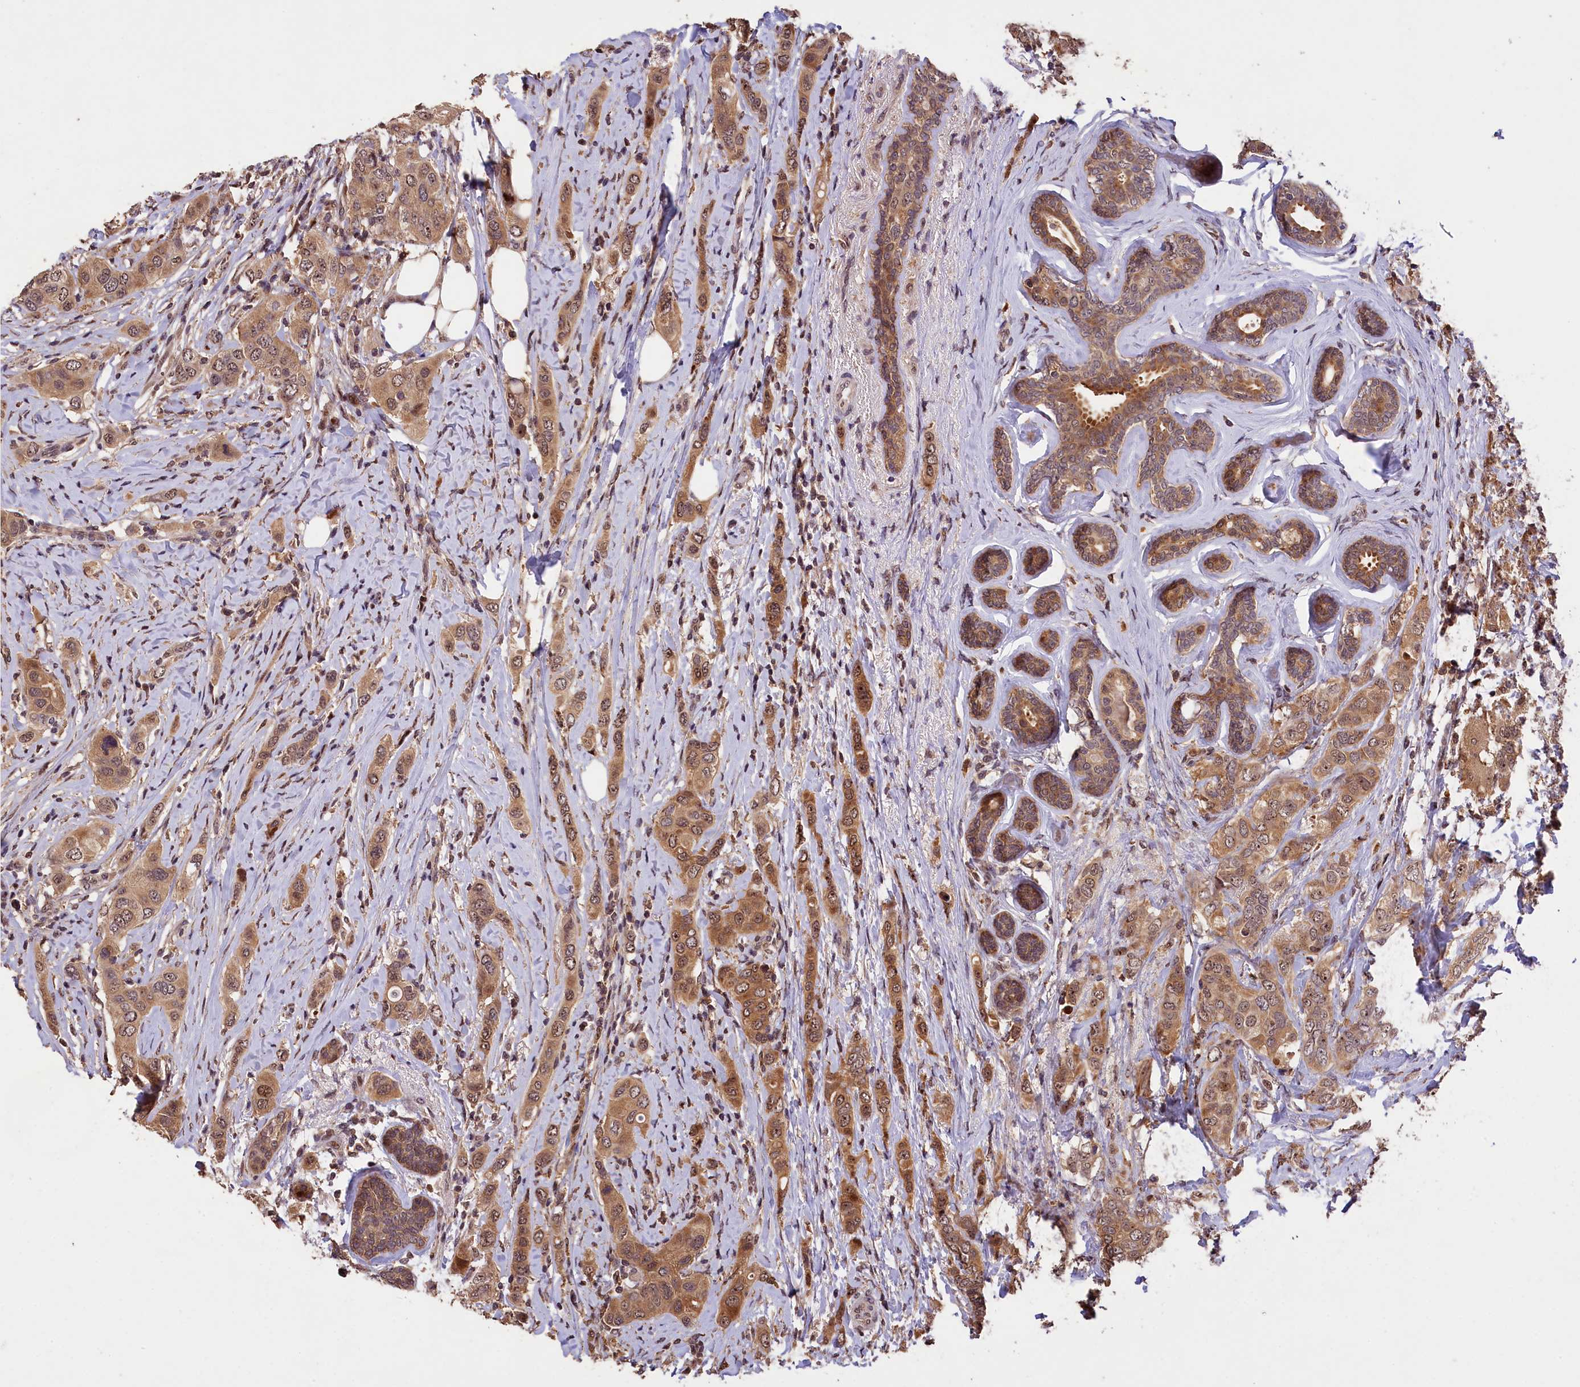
{"staining": {"intensity": "moderate", "quantity": ">75%", "location": "cytoplasmic/membranous,nuclear"}, "tissue": "breast cancer", "cell_type": "Tumor cells", "image_type": "cancer", "snomed": [{"axis": "morphology", "description": "Lobular carcinoma"}, {"axis": "topography", "description": "Breast"}], "caption": "Breast cancer (lobular carcinoma) stained with a brown dye demonstrates moderate cytoplasmic/membranous and nuclear positive positivity in approximately >75% of tumor cells.", "gene": "PHAF1", "patient": {"sex": "female", "age": 51}}